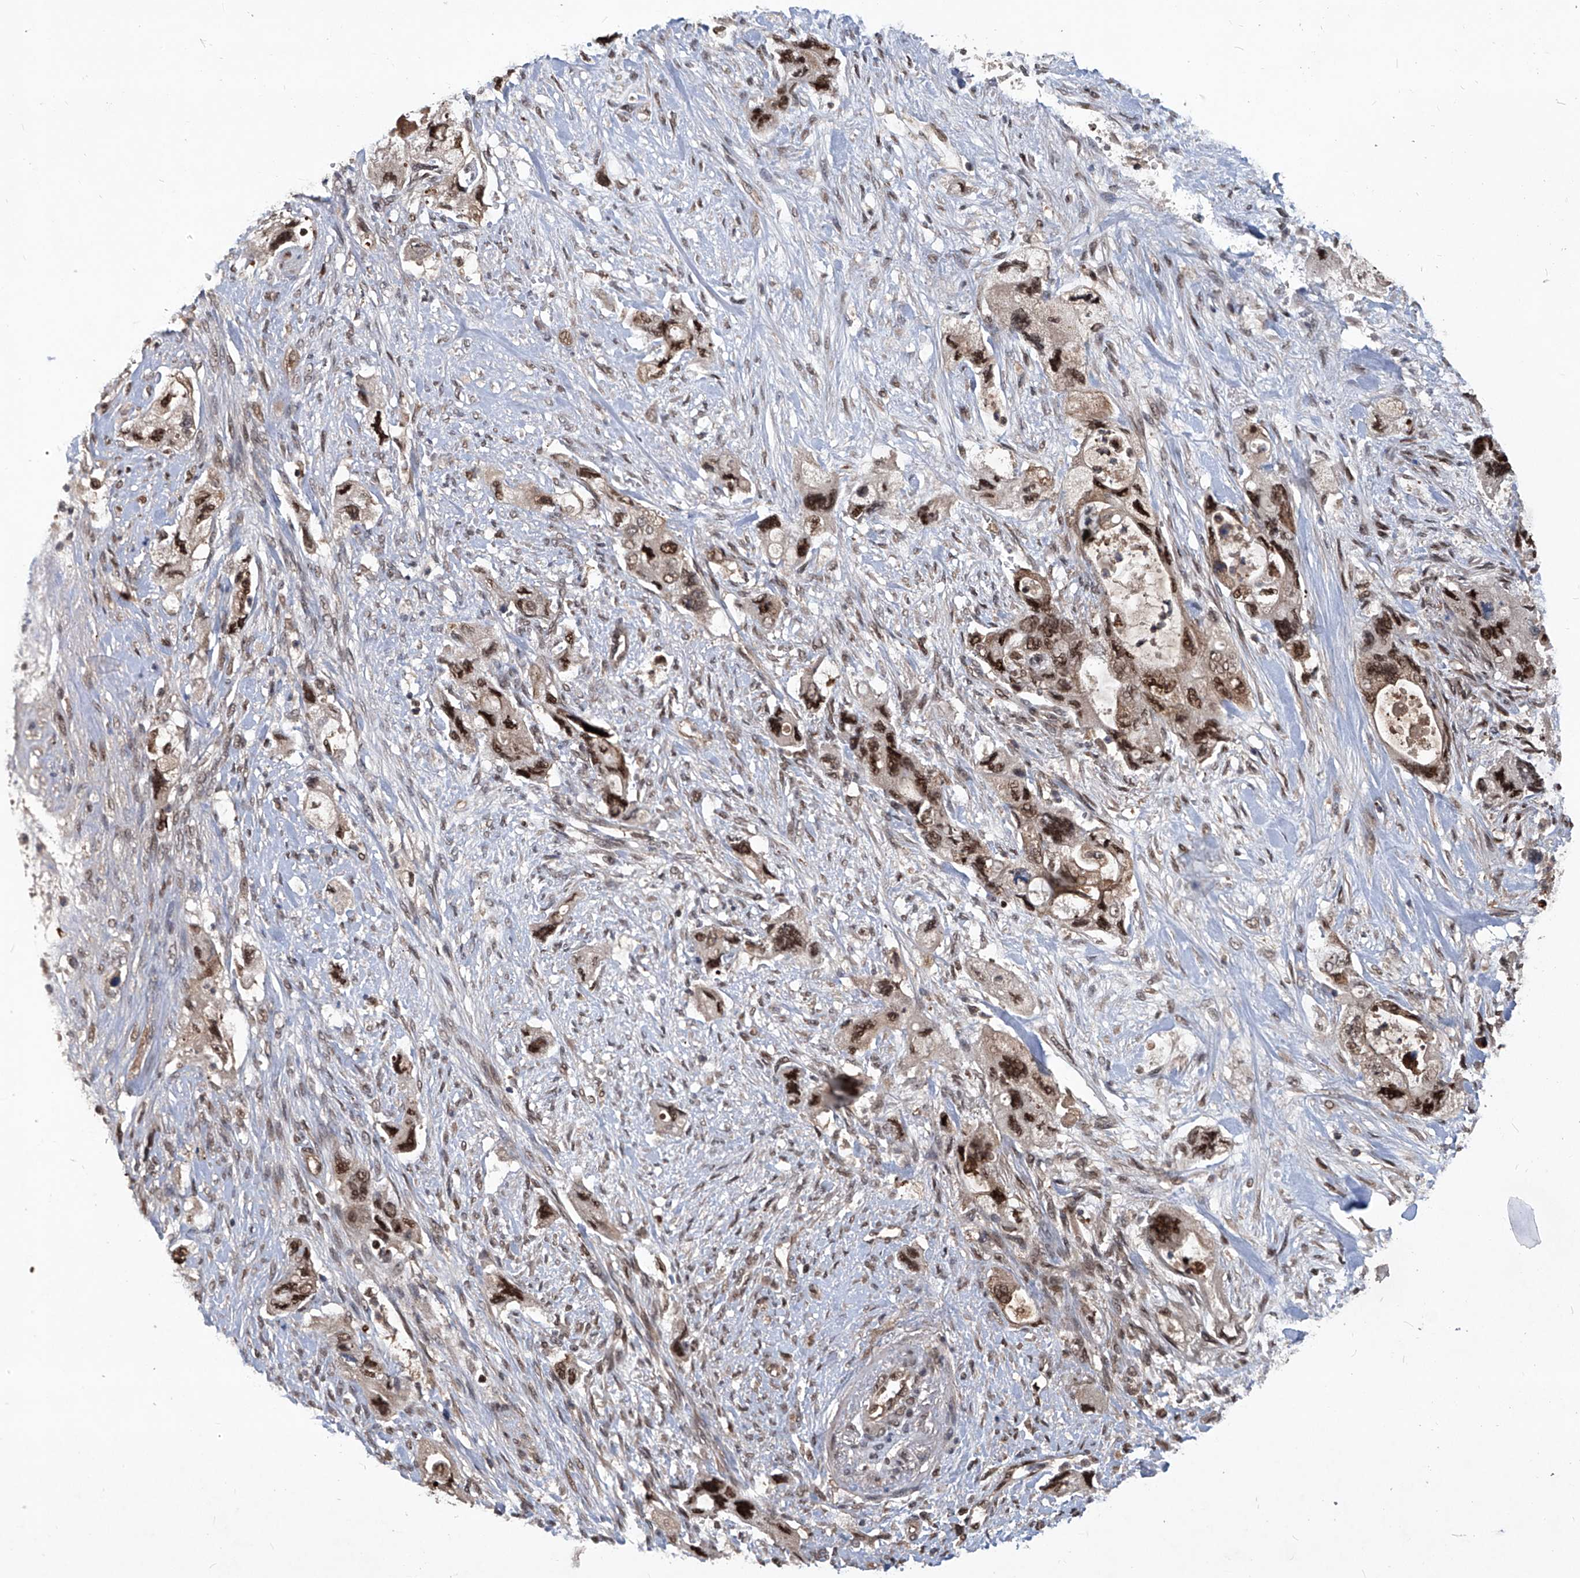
{"staining": {"intensity": "moderate", "quantity": ">75%", "location": "nuclear"}, "tissue": "pancreatic cancer", "cell_type": "Tumor cells", "image_type": "cancer", "snomed": [{"axis": "morphology", "description": "Adenocarcinoma, NOS"}, {"axis": "topography", "description": "Pancreas"}], "caption": "DAB (3,3'-diaminobenzidine) immunohistochemical staining of human pancreatic adenocarcinoma reveals moderate nuclear protein expression in about >75% of tumor cells.", "gene": "PSMB1", "patient": {"sex": "female", "age": 73}}